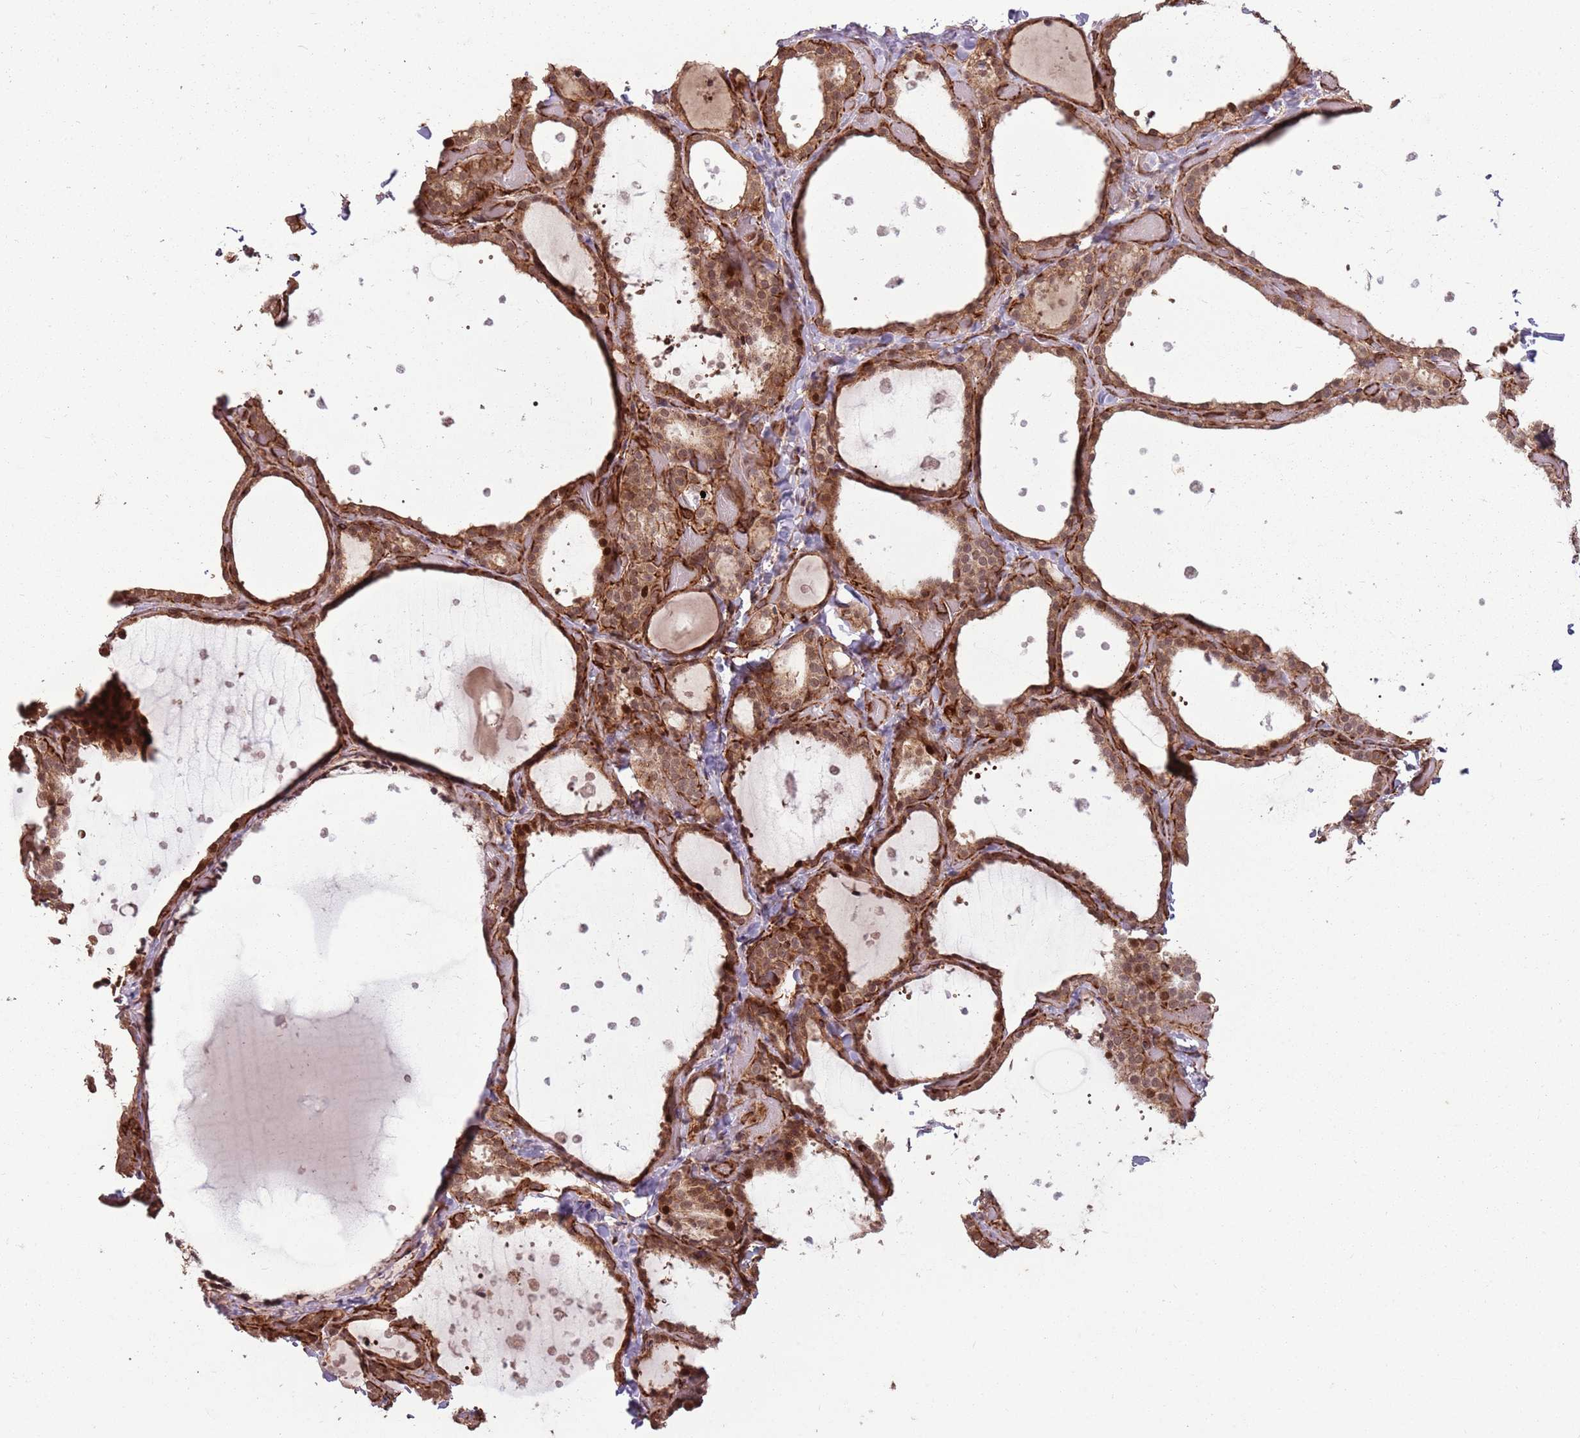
{"staining": {"intensity": "strong", "quantity": ">75%", "location": "cytoplasmic/membranous,nuclear"}, "tissue": "thyroid gland", "cell_type": "Glandular cells", "image_type": "normal", "snomed": [{"axis": "morphology", "description": "Normal tissue, NOS"}, {"axis": "topography", "description": "Thyroid gland"}], "caption": "Human thyroid gland stained for a protein (brown) demonstrates strong cytoplasmic/membranous,nuclear positive positivity in about >75% of glandular cells.", "gene": "ADAMTS3", "patient": {"sex": "female", "age": 44}}